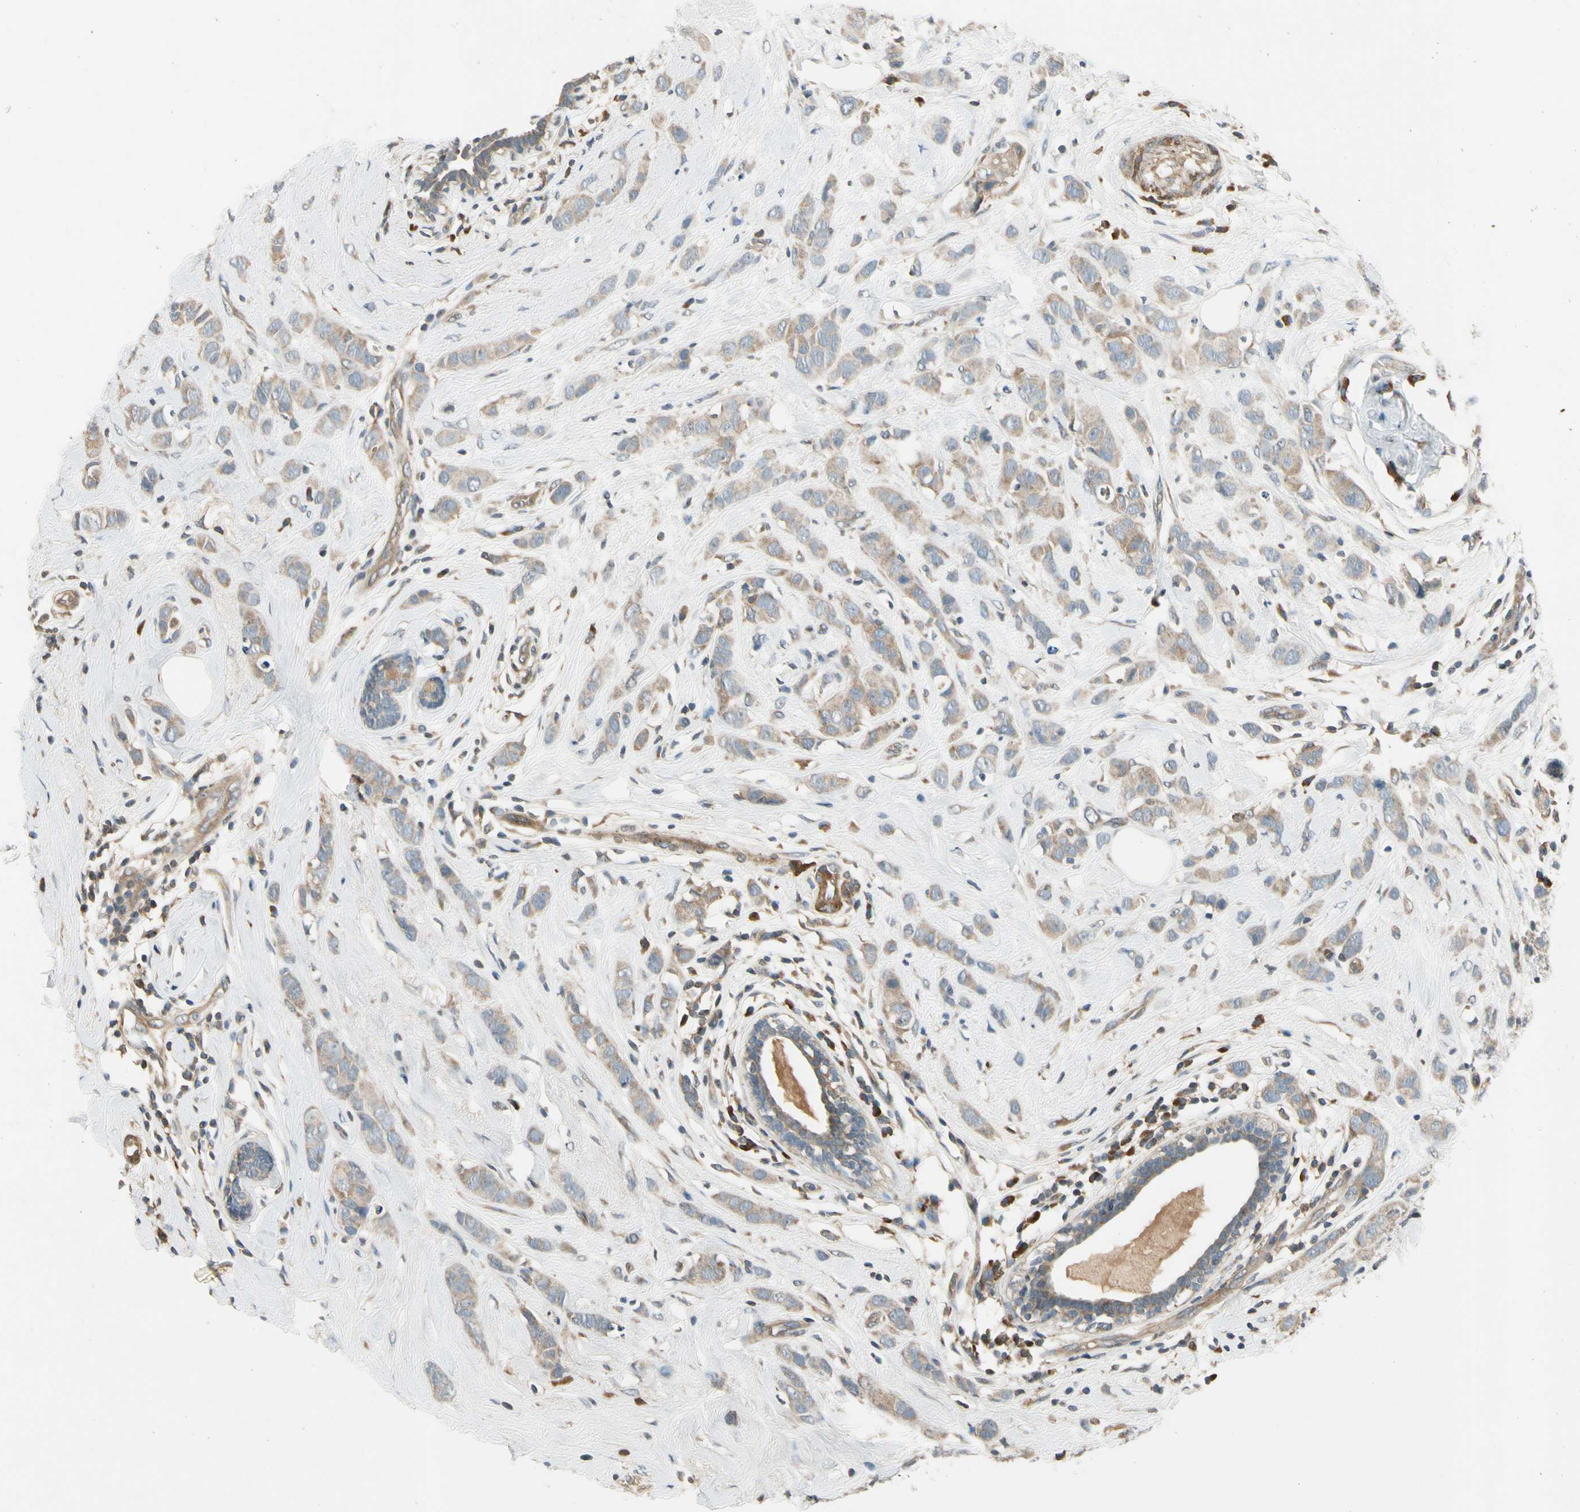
{"staining": {"intensity": "weak", "quantity": ">75%", "location": "cytoplasmic/membranous"}, "tissue": "breast cancer", "cell_type": "Tumor cells", "image_type": "cancer", "snomed": [{"axis": "morphology", "description": "Normal tissue, NOS"}, {"axis": "morphology", "description": "Duct carcinoma"}, {"axis": "topography", "description": "Breast"}], "caption": "Protein staining reveals weak cytoplasmic/membranous staining in approximately >75% of tumor cells in breast cancer. The staining is performed using DAB brown chromogen to label protein expression. The nuclei are counter-stained blue using hematoxylin.", "gene": "MST1R", "patient": {"sex": "female", "age": 50}}